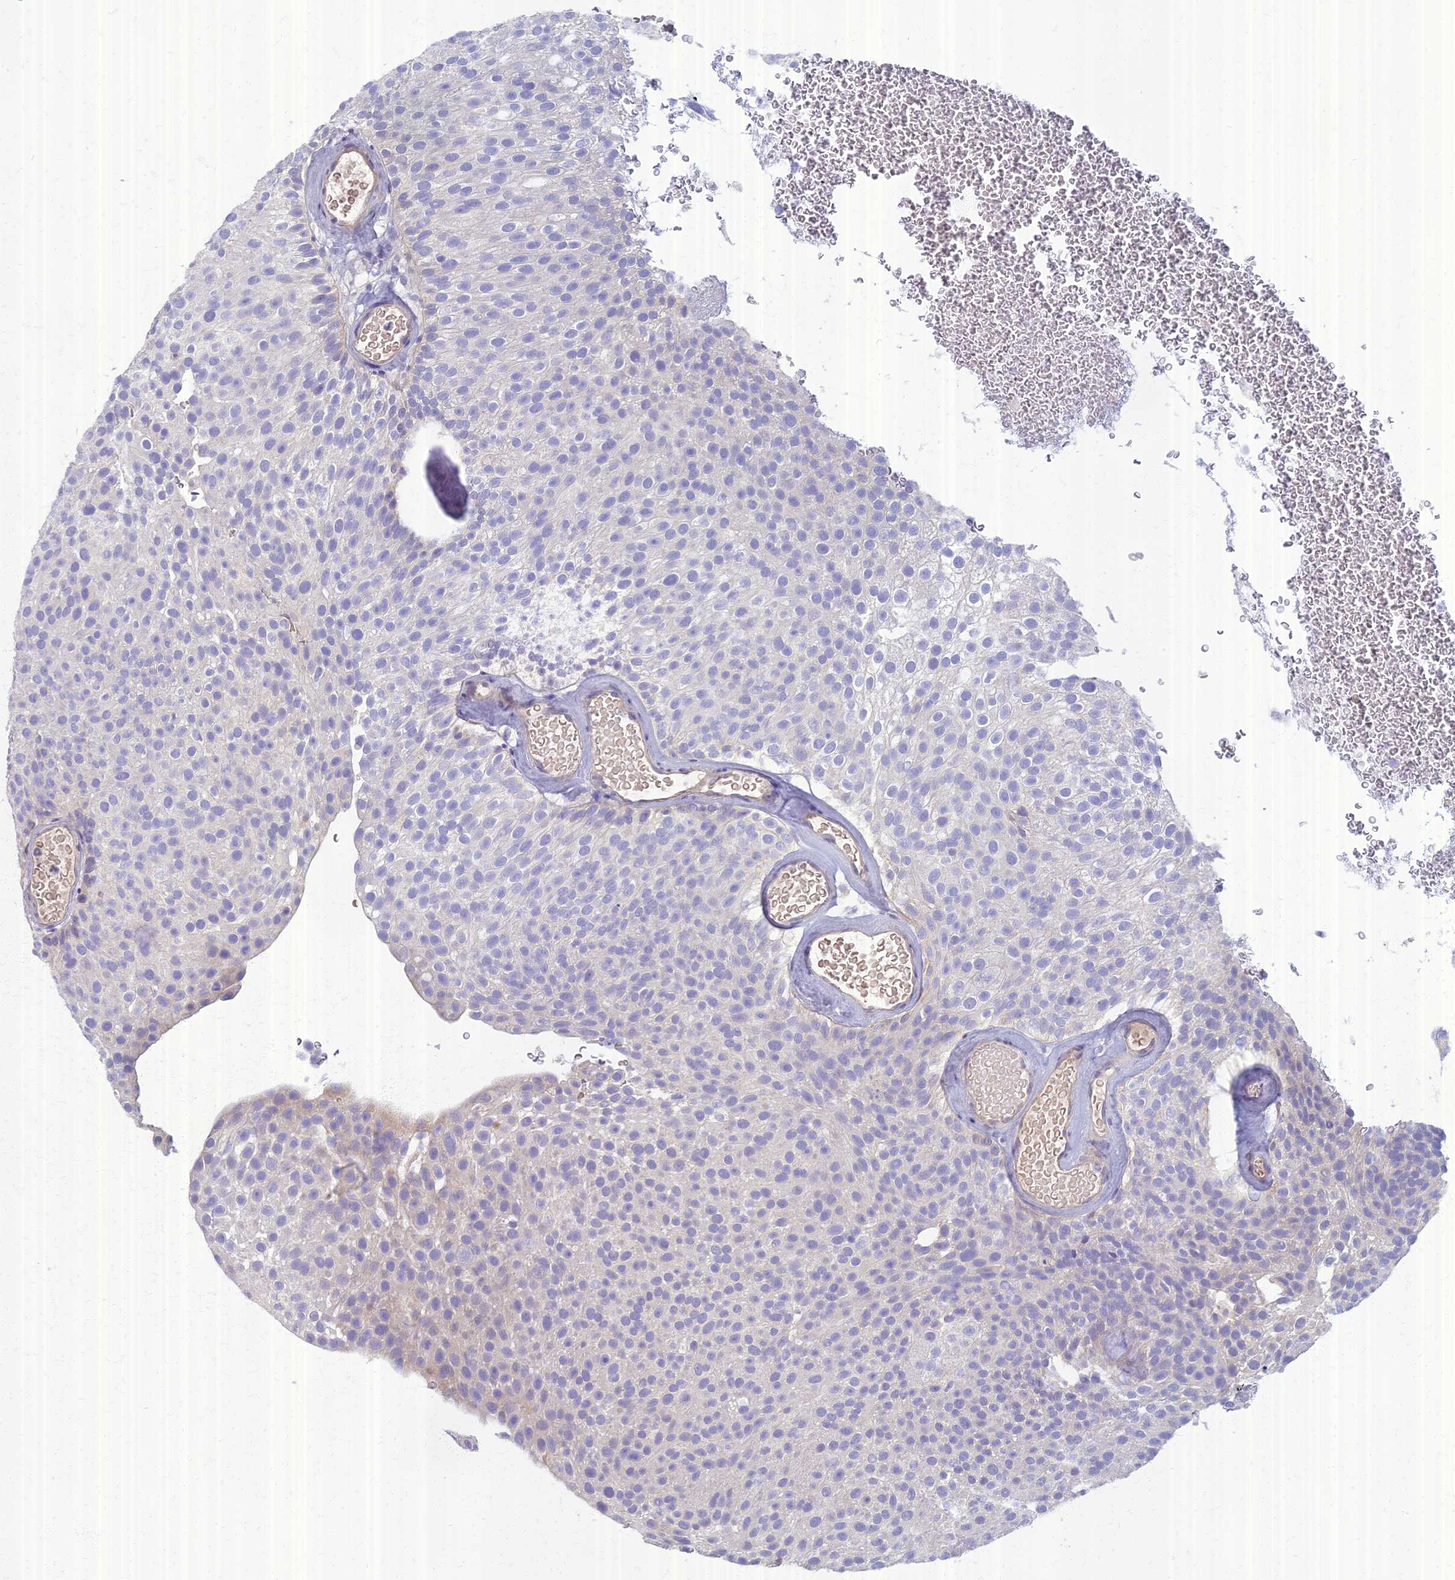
{"staining": {"intensity": "negative", "quantity": "none", "location": "none"}, "tissue": "urothelial cancer", "cell_type": "Tumor cells", "image_type": "cancer", "snomed": [{"axis": "morphology", "description": "Urothelial carcinoma, Low grade"}, {"axis": "topography", "description": "Urinary bladder"}], "caption": "IHC histopathology image of neoplastic tissue: human urothelial cancer stained with DAB exhibits no significant protein staining in tumor cells.", "gene": "AP4E1", "patient": {"sex": "male", "age": 78}}